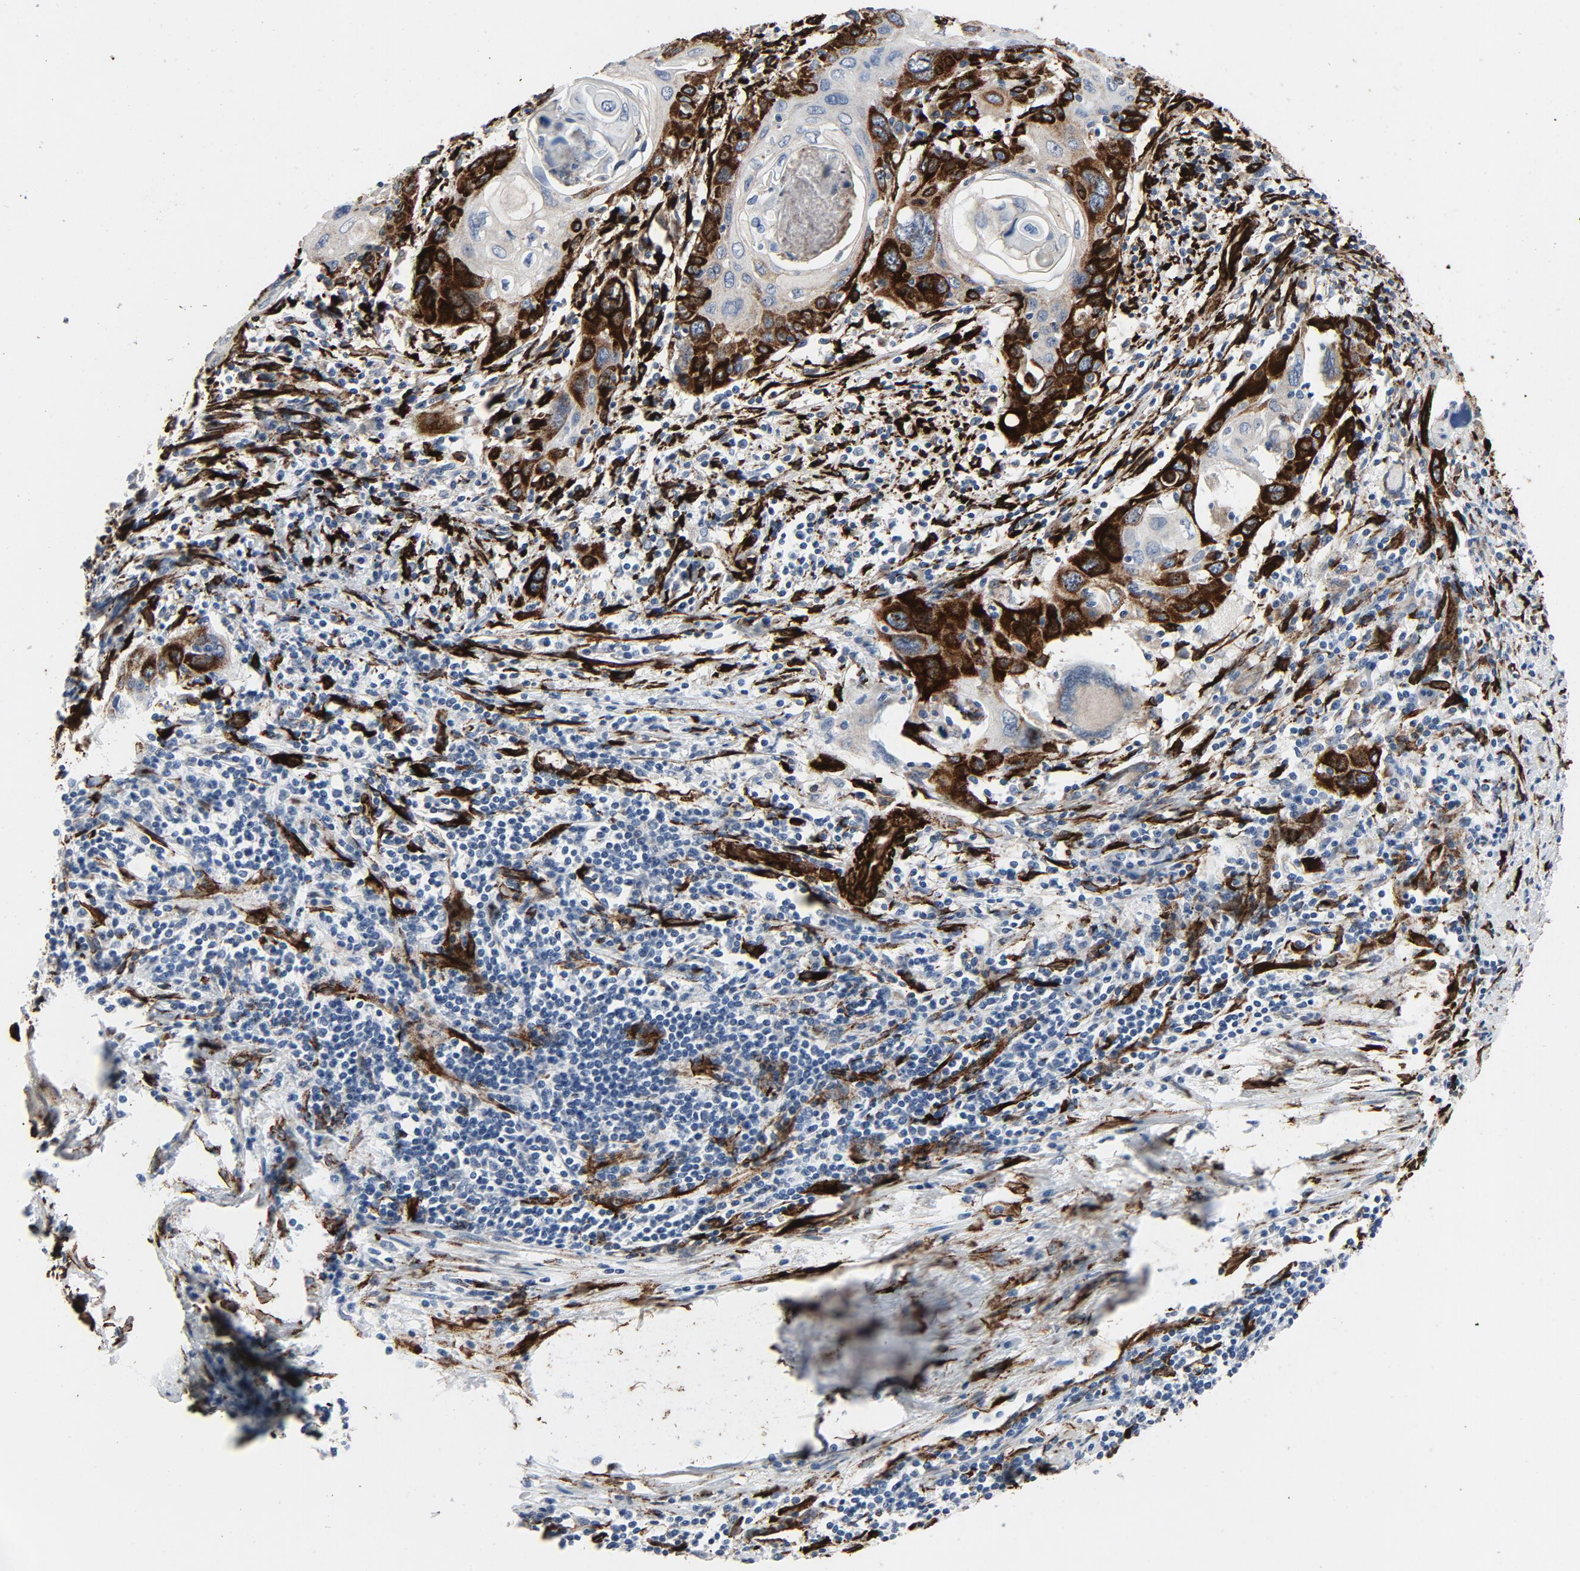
{"staining": {"intensity": "strong", "quantity": "25%-75%", "location": "cytoplasmic/membranous"}, "tissue": "cervical cancer", "cell_type": "Tumor cells", "image_type": "cancer", "snomed": [{"axis": "morphology", "description": "Squamous cell carcinoma, NOS"}, {"axis": "topography", "description": "Cervix"}], "caption": "DAB immunohistochemical staining of cervical cancer (squamous cell carcinoma) exhibits strong cytoplasmic/membranous protein expression in about 25%-75% of tumor cells.", "gene": "SERPINH1", "patient": {"sex": "female", "age": 40}}